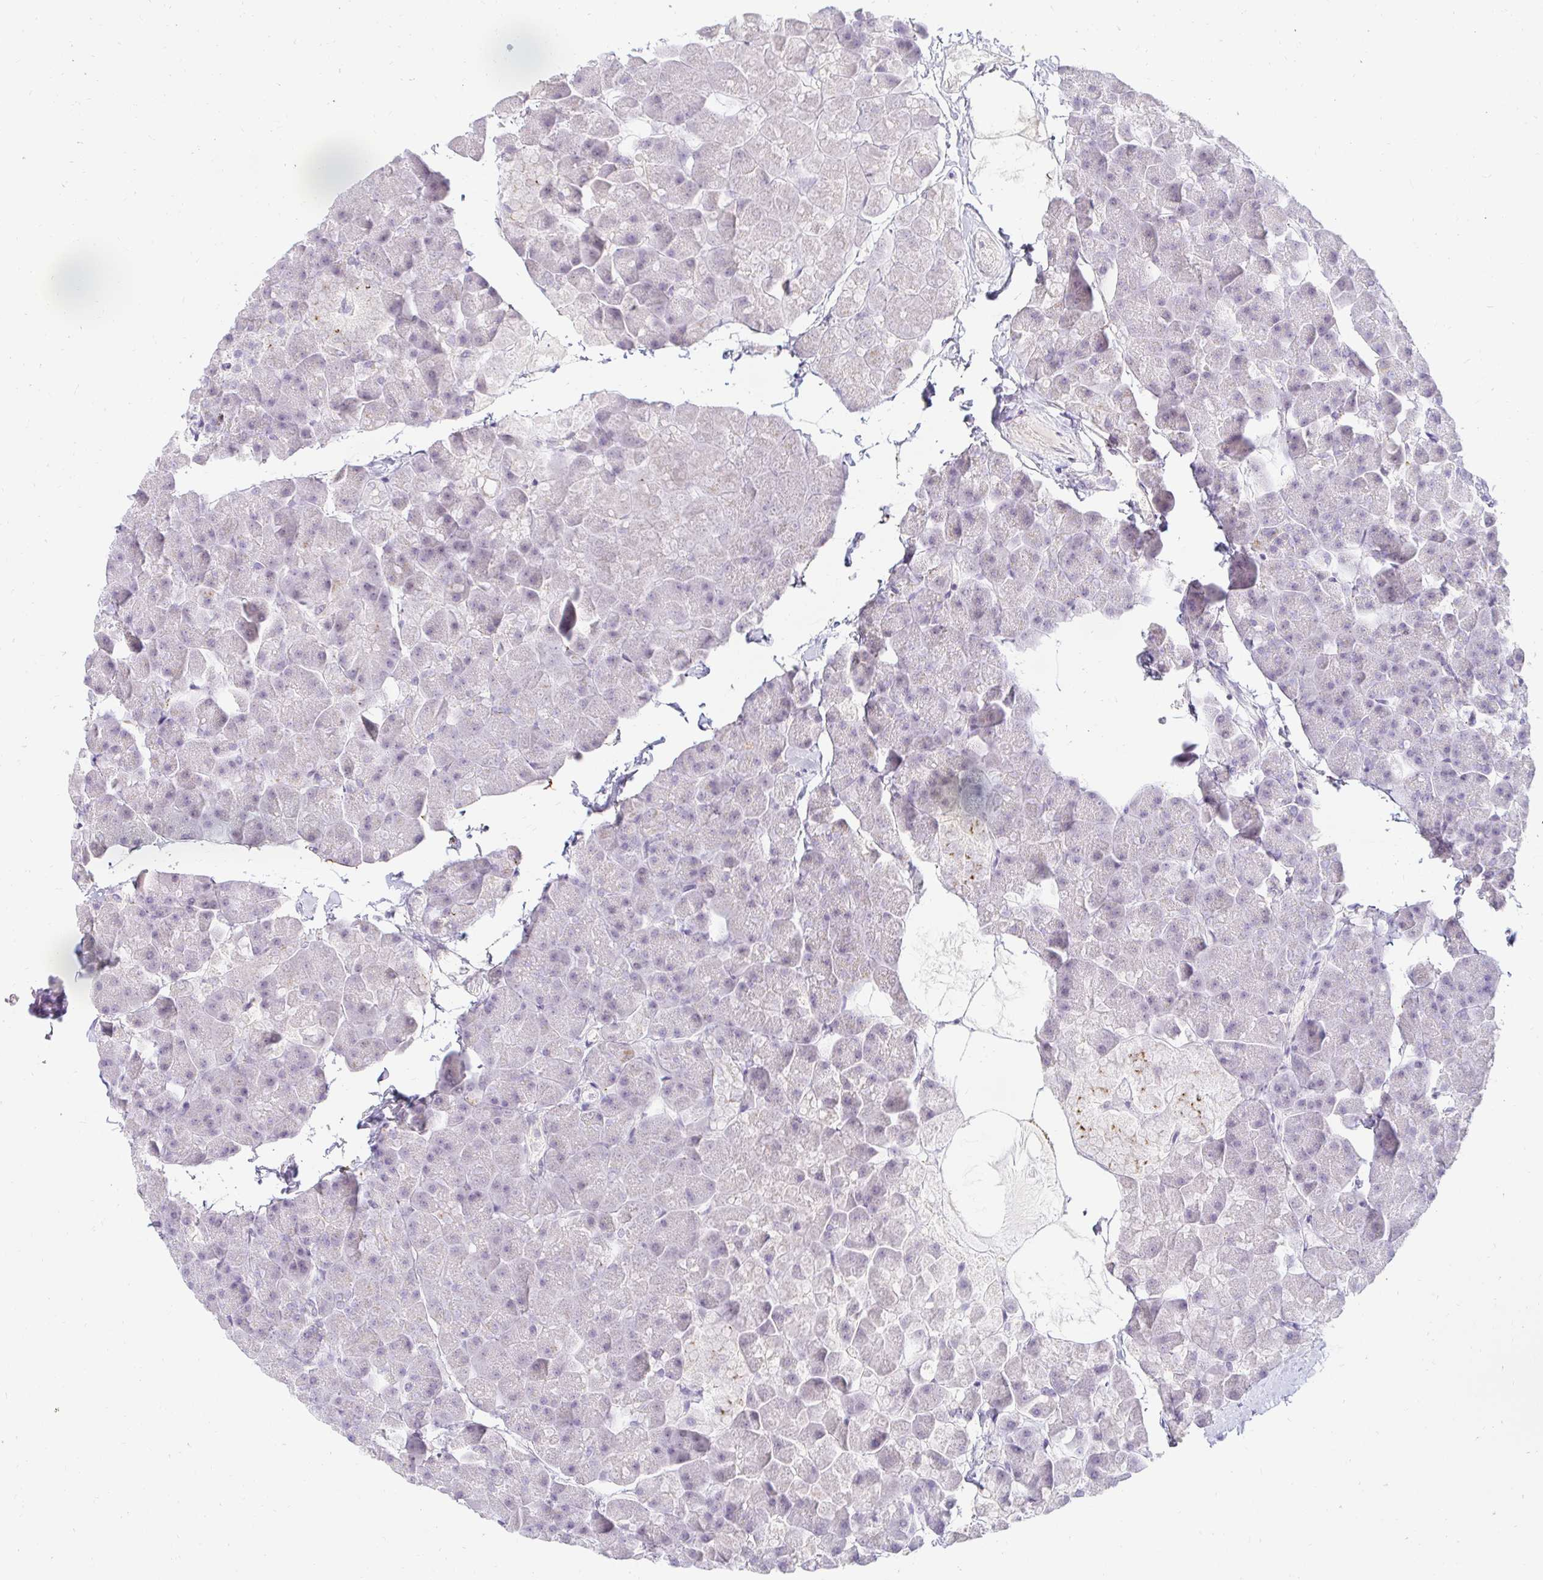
{"staining": {"intensity": "negative", "quantity": "none", "location": "none"}, "tissue": "pancreas", "cell_type": "Exocrine glandular cells", "image_type": "normal", "snomed": [{"axis": "morphology", "description": "Normal tissue, NOS"}, {"axis": "topography", "description": "Pancreas"}], "caption": "Protein analysis of benign pancreas displays no significant expression in exocrine glandular cells. The staining is performed using DAB (3,3'-diaminobenzidine) brown chromogen with nuclei counter-stained in using hematoxylin.", "gene": "OR51D1", "patient": {"sex": "male", "age": 35}}